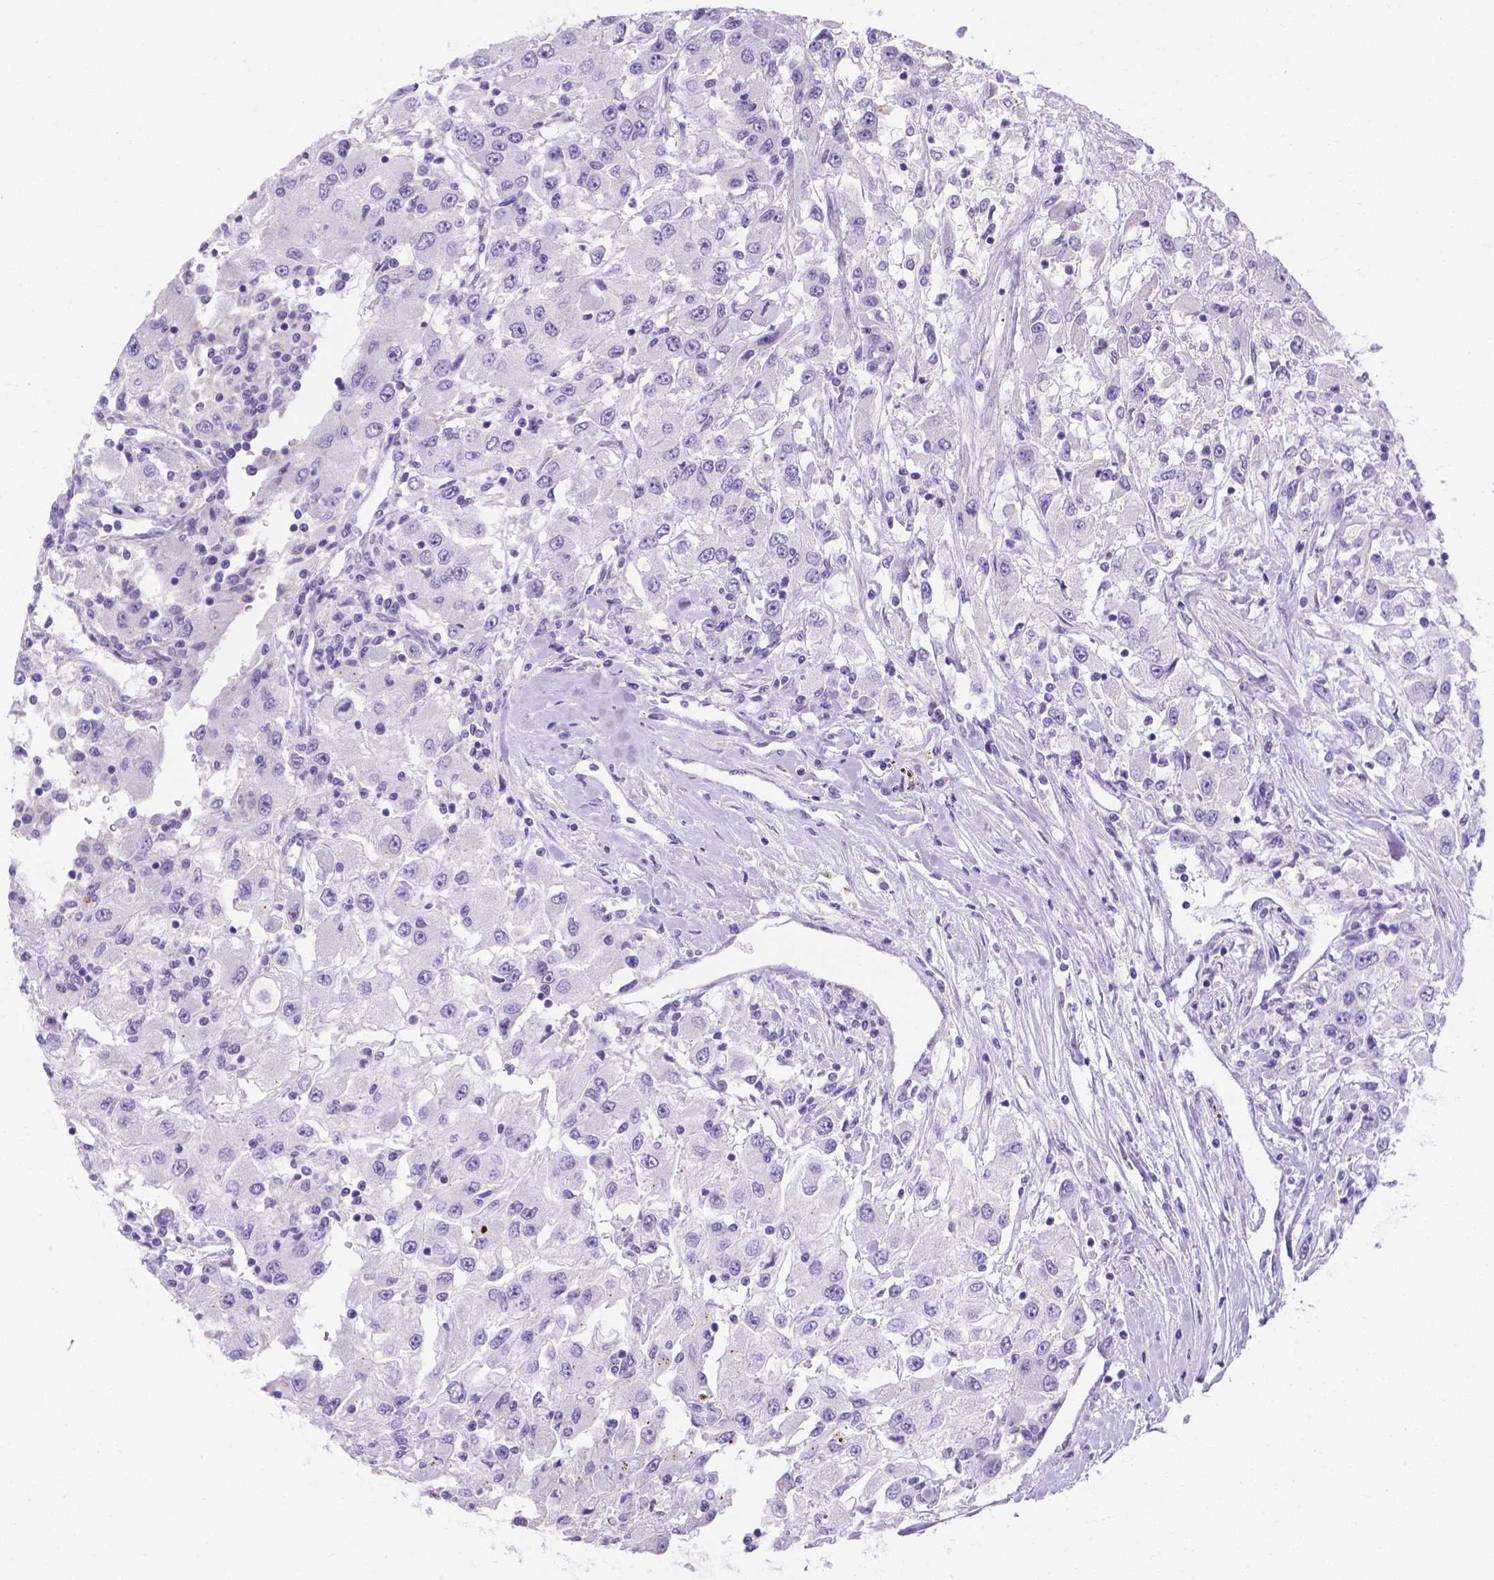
{"staining": {"intensity": "negative", "quantity": "none", "location": "none"}, "tissue": "renal cancer", "cell_type": "Tumor cells", "image_type": "cancer", "snomed": [{"axis": "morphology", "description": "Adenocarcinoma, NOS"}, {"axis": "topography", "description": "Kidney"}], "caption": "Micrograph shows no protein expression in tumor cells of renal adenocarcinoma tissue.", "gene": "MLN", "patient": {"sex": "female", "age": 67}}